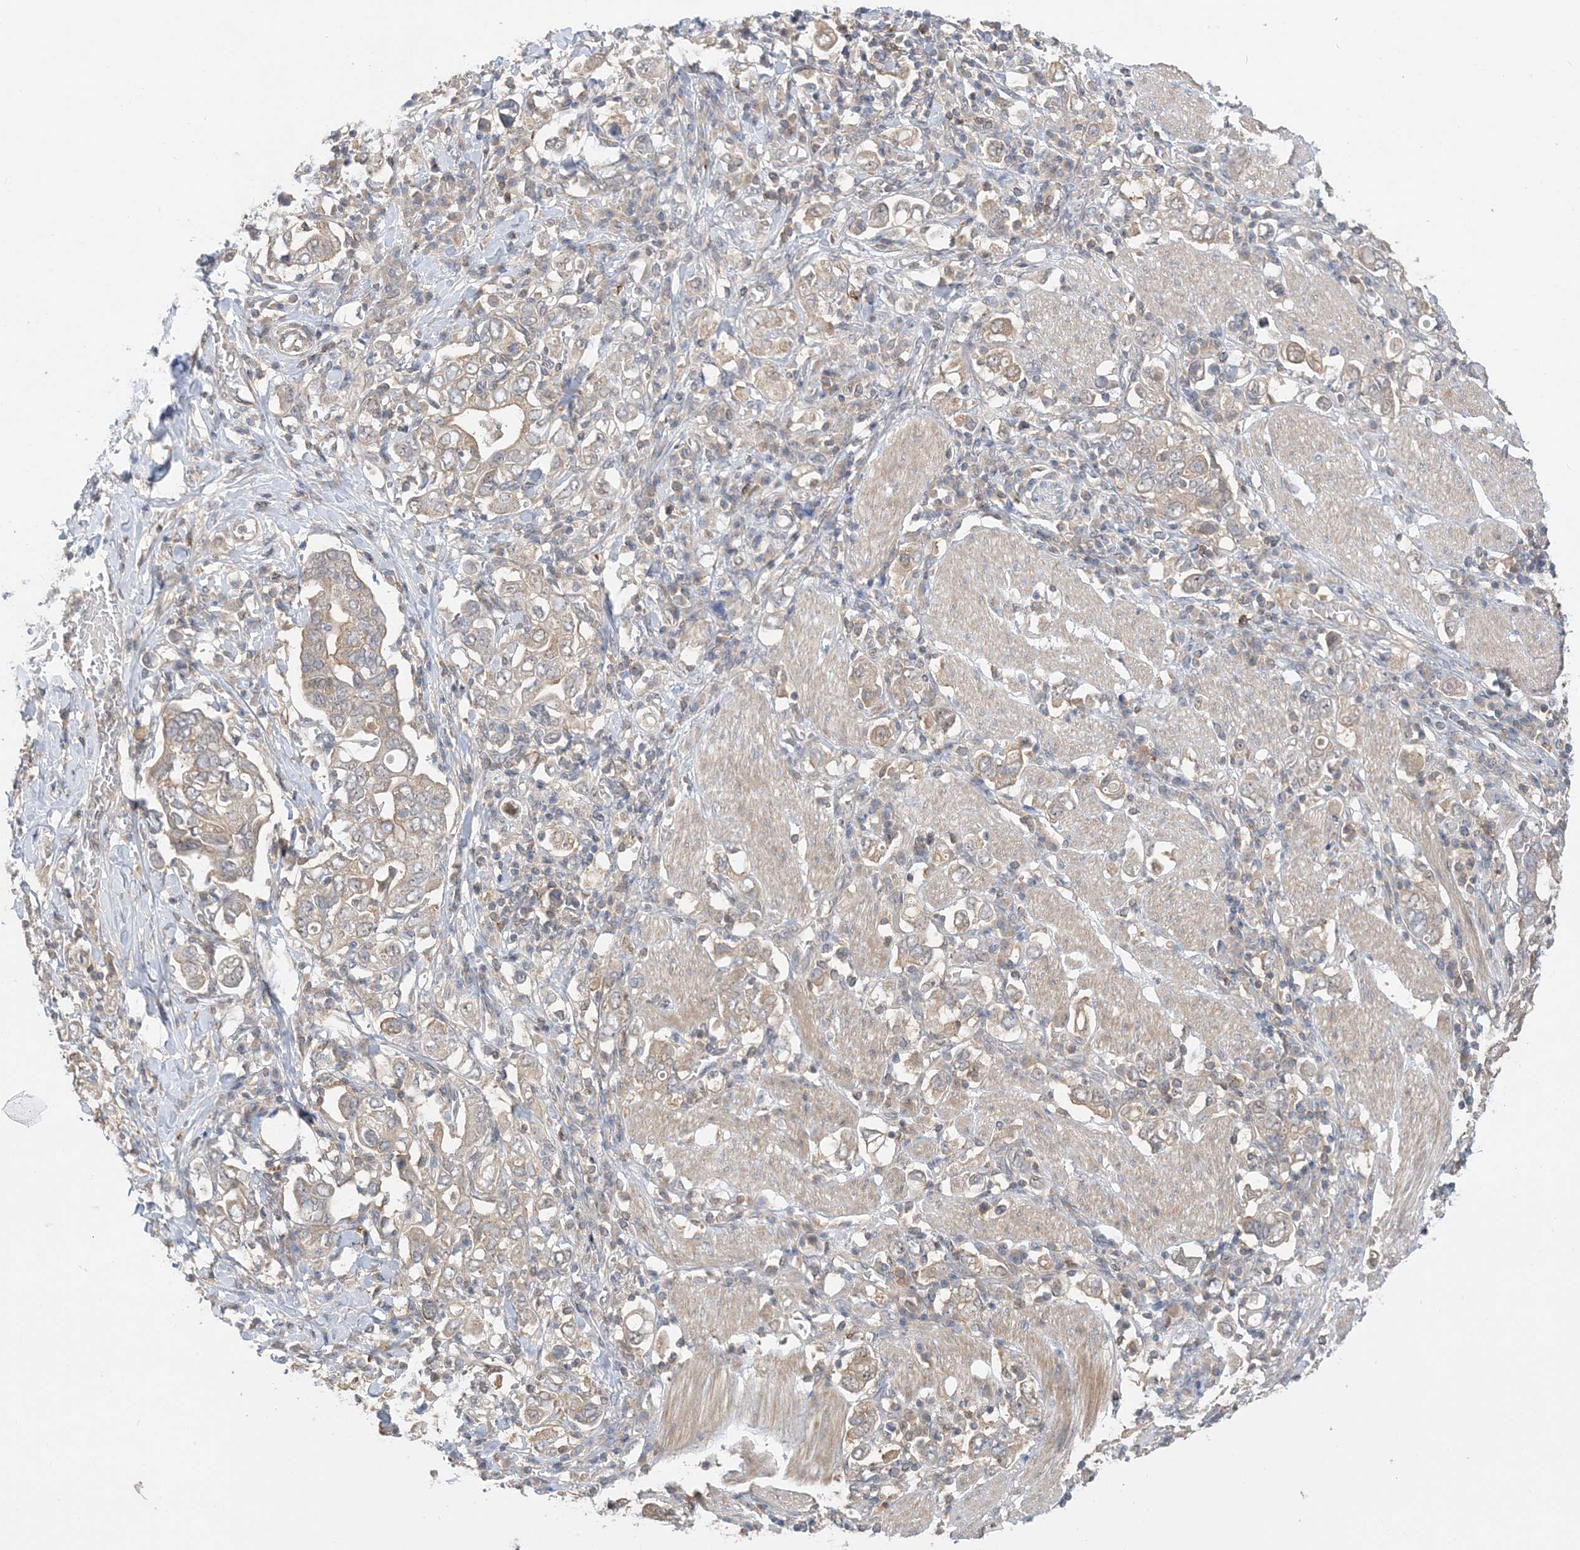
{"staining": {"intensity": "weak", "quantity": ">75%", "location": "cytoplasmic/membranous"}, "tissue": "stomach cancer", "cell_type": "Tumor cells", "image_type": "cancer", "snomed": [{"axis": "morphology", "description": "Adenocarcinoma, NOS"}, {"axis": "topography", "description": "Stomach, upper"}], "caption": "Protein analysis of stomach cancer (adenocarcinoma) tissue exhibits weak cytoplasmic/membranous expression in about >75% of tumor cells.", "gene": "WDR26", "patient": {"sex": "male", "age": 62}}